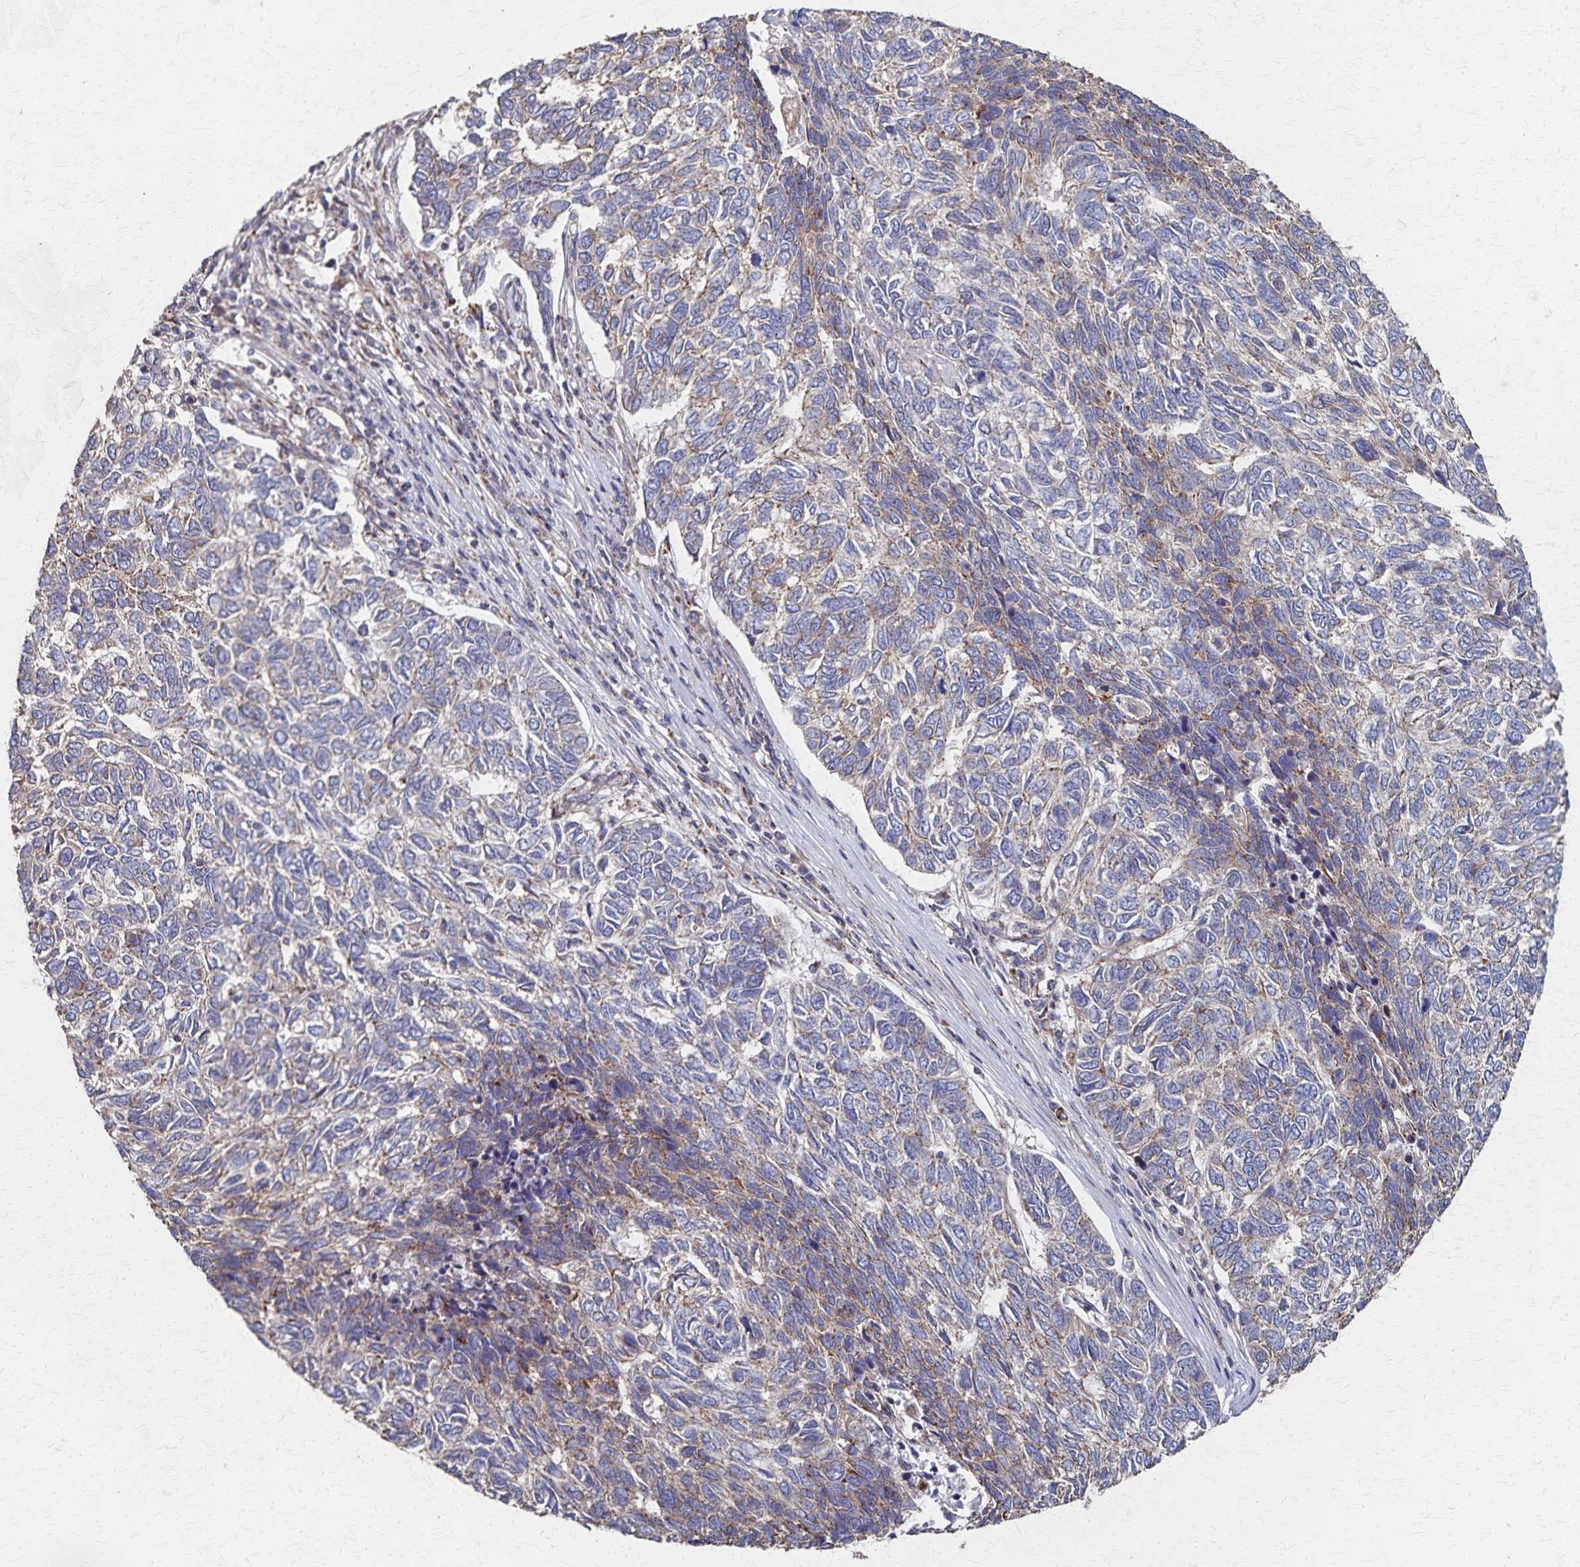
{"staining": {"intensity": "weak", "quantity": "25%-75%", "location": "cytoplasmic/membranous"}, "tissue": "skin cancer", "cell_type": "Tumor cells", "image_type": "cancer", "snomed": [{"axis": "morphology", "description": "Basal cell carcinoma"}, {"axis": "topography", "description": "Skin"}], "caption": "Human basal cell carcinoma (skin) stained with a brown dye exhibits weak cytoplasmic/membranous positive staining in approximately 25%-75% of tumor cells.", "gene": "PGAP2", "patient": {"sex": "female", "age": 65}}